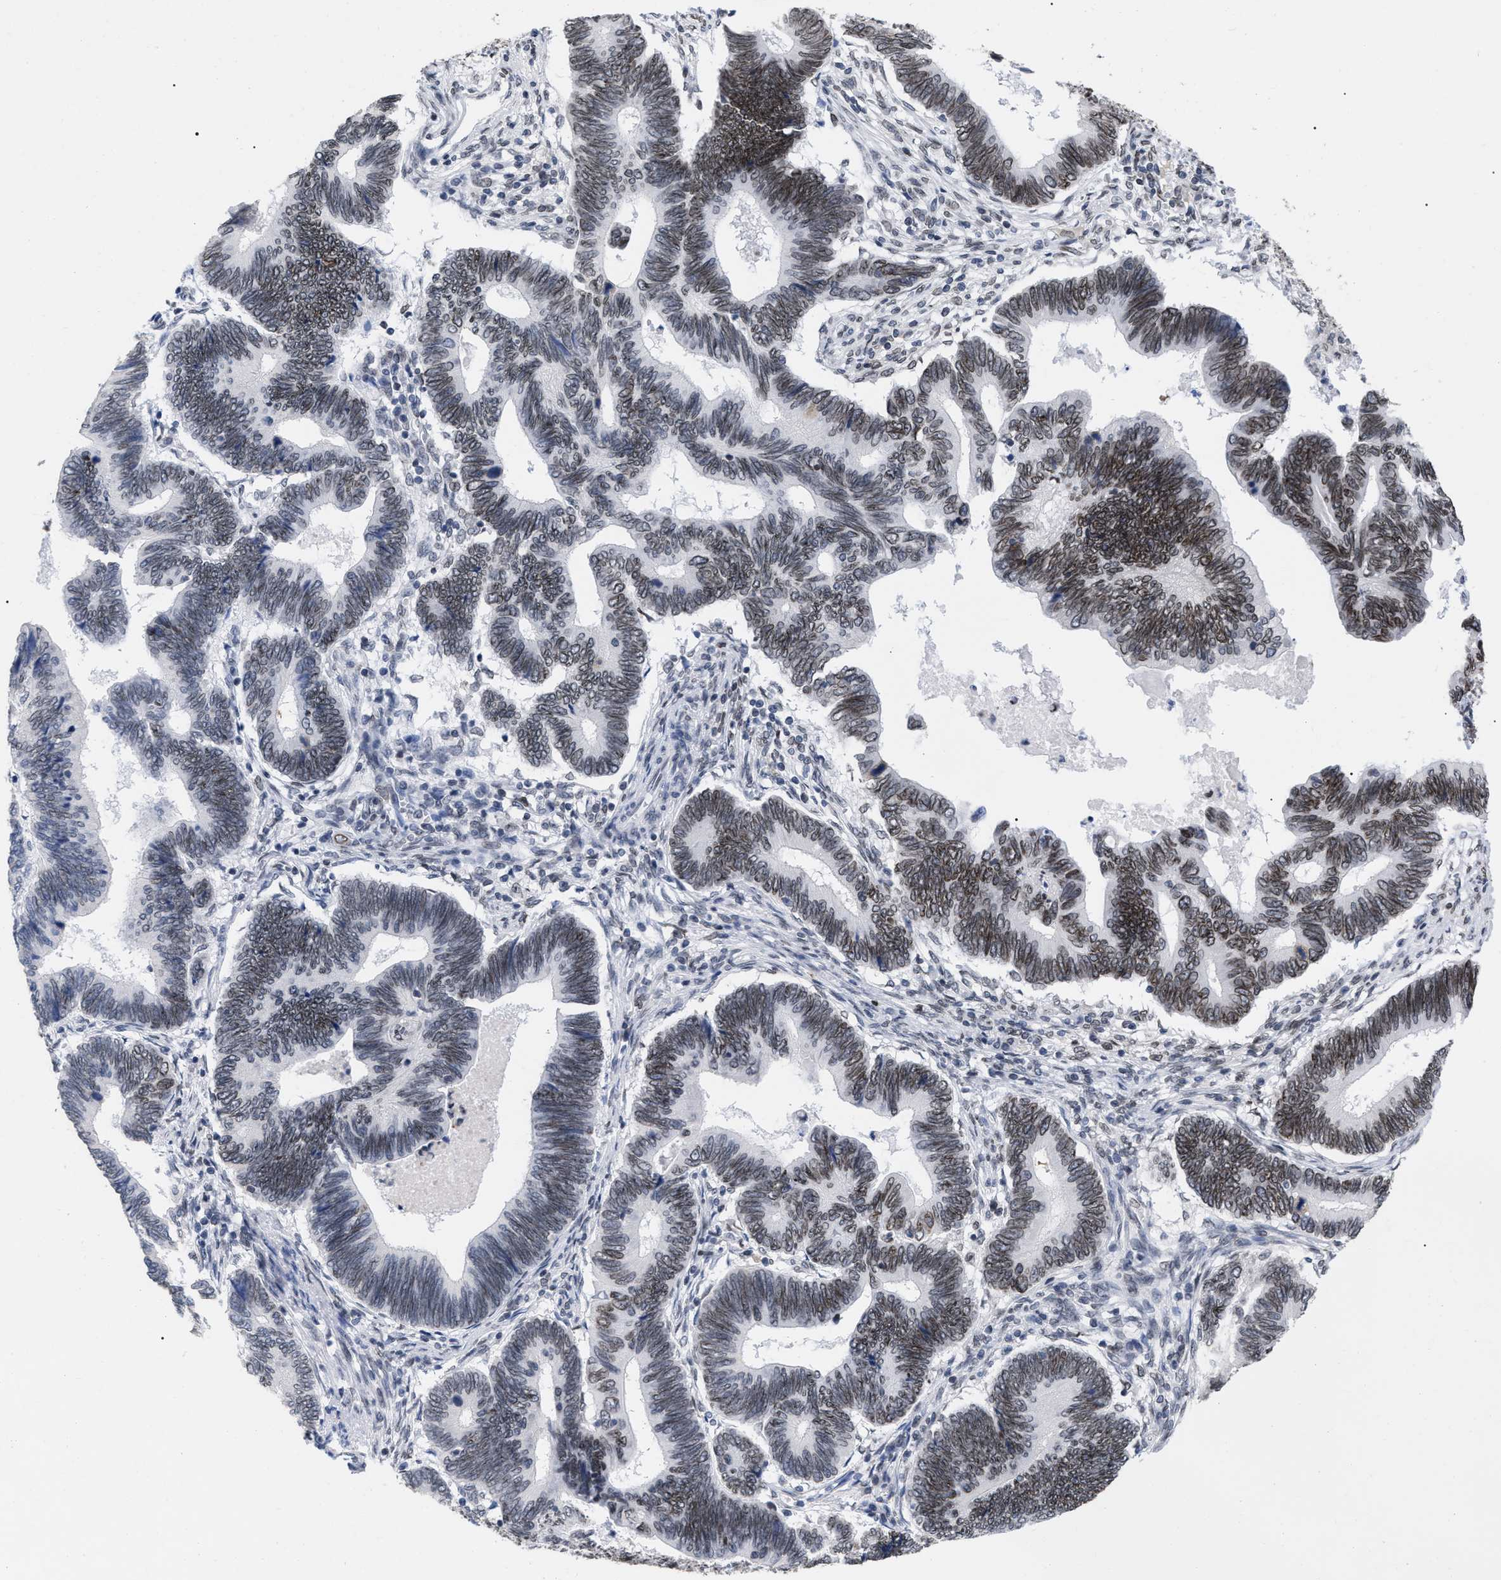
{"staining": {"intensity": "moderate", "quantity": ">75%", "location": "cytoplasmic/membranous,nuclear"}, "tissue": "pancreatic cancer", "cell_type": "Tumor cells", "image_type": "cancer", "snomed": [{"axis": "morphology", "description": "Adenocarcinoma, NOS"}, {"axis": "topography", "description": "Pancreas"}], "caption": "Immunohistochemistry (IHC) photomicrograph of human pancreatic cancer (adenocarcinoma) stained for a protein (brown), which displays medium levels of moderate cytoplasmic/membranous and nuclear staining in approximately >75% of tumor cells.", "gene": "TPR", "patient": {"sex": "female", "age": 70}}